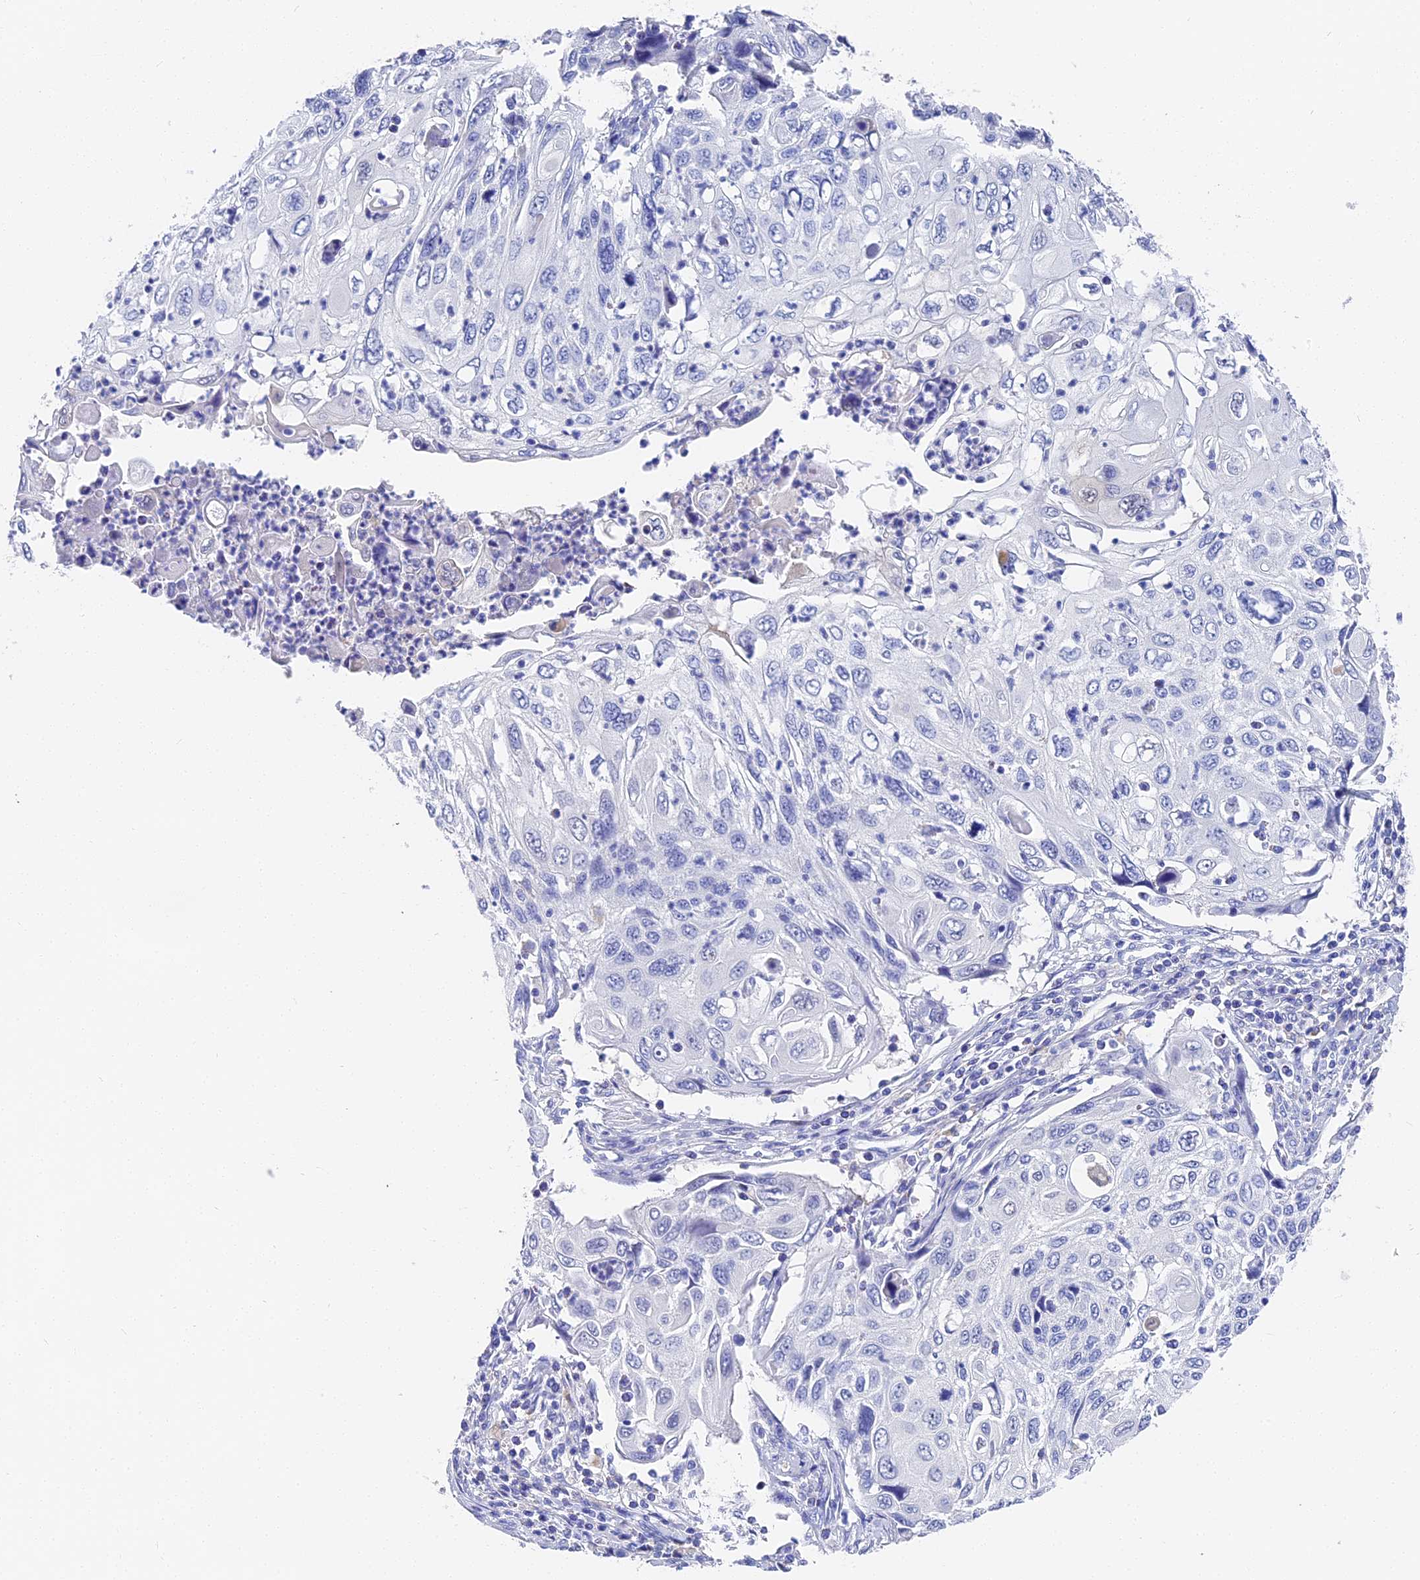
{"staining": {"intensity": "negative", "quantity": "none", "location": "none"}, "tissue": "cervical cancer", "cell_type": "Tumor cells", "image_type": "cancer", "snomed": [{"axis": "morphology", "description": "Squamous cell carcinoma, NOS"}, {"axis": "topography", "description": "Cervix"}], "caption": "Tumor cells show no significant positivity in cervical cancer.", "gene": "VPS33B", "patient": {"sex": "female", "age": 70}}